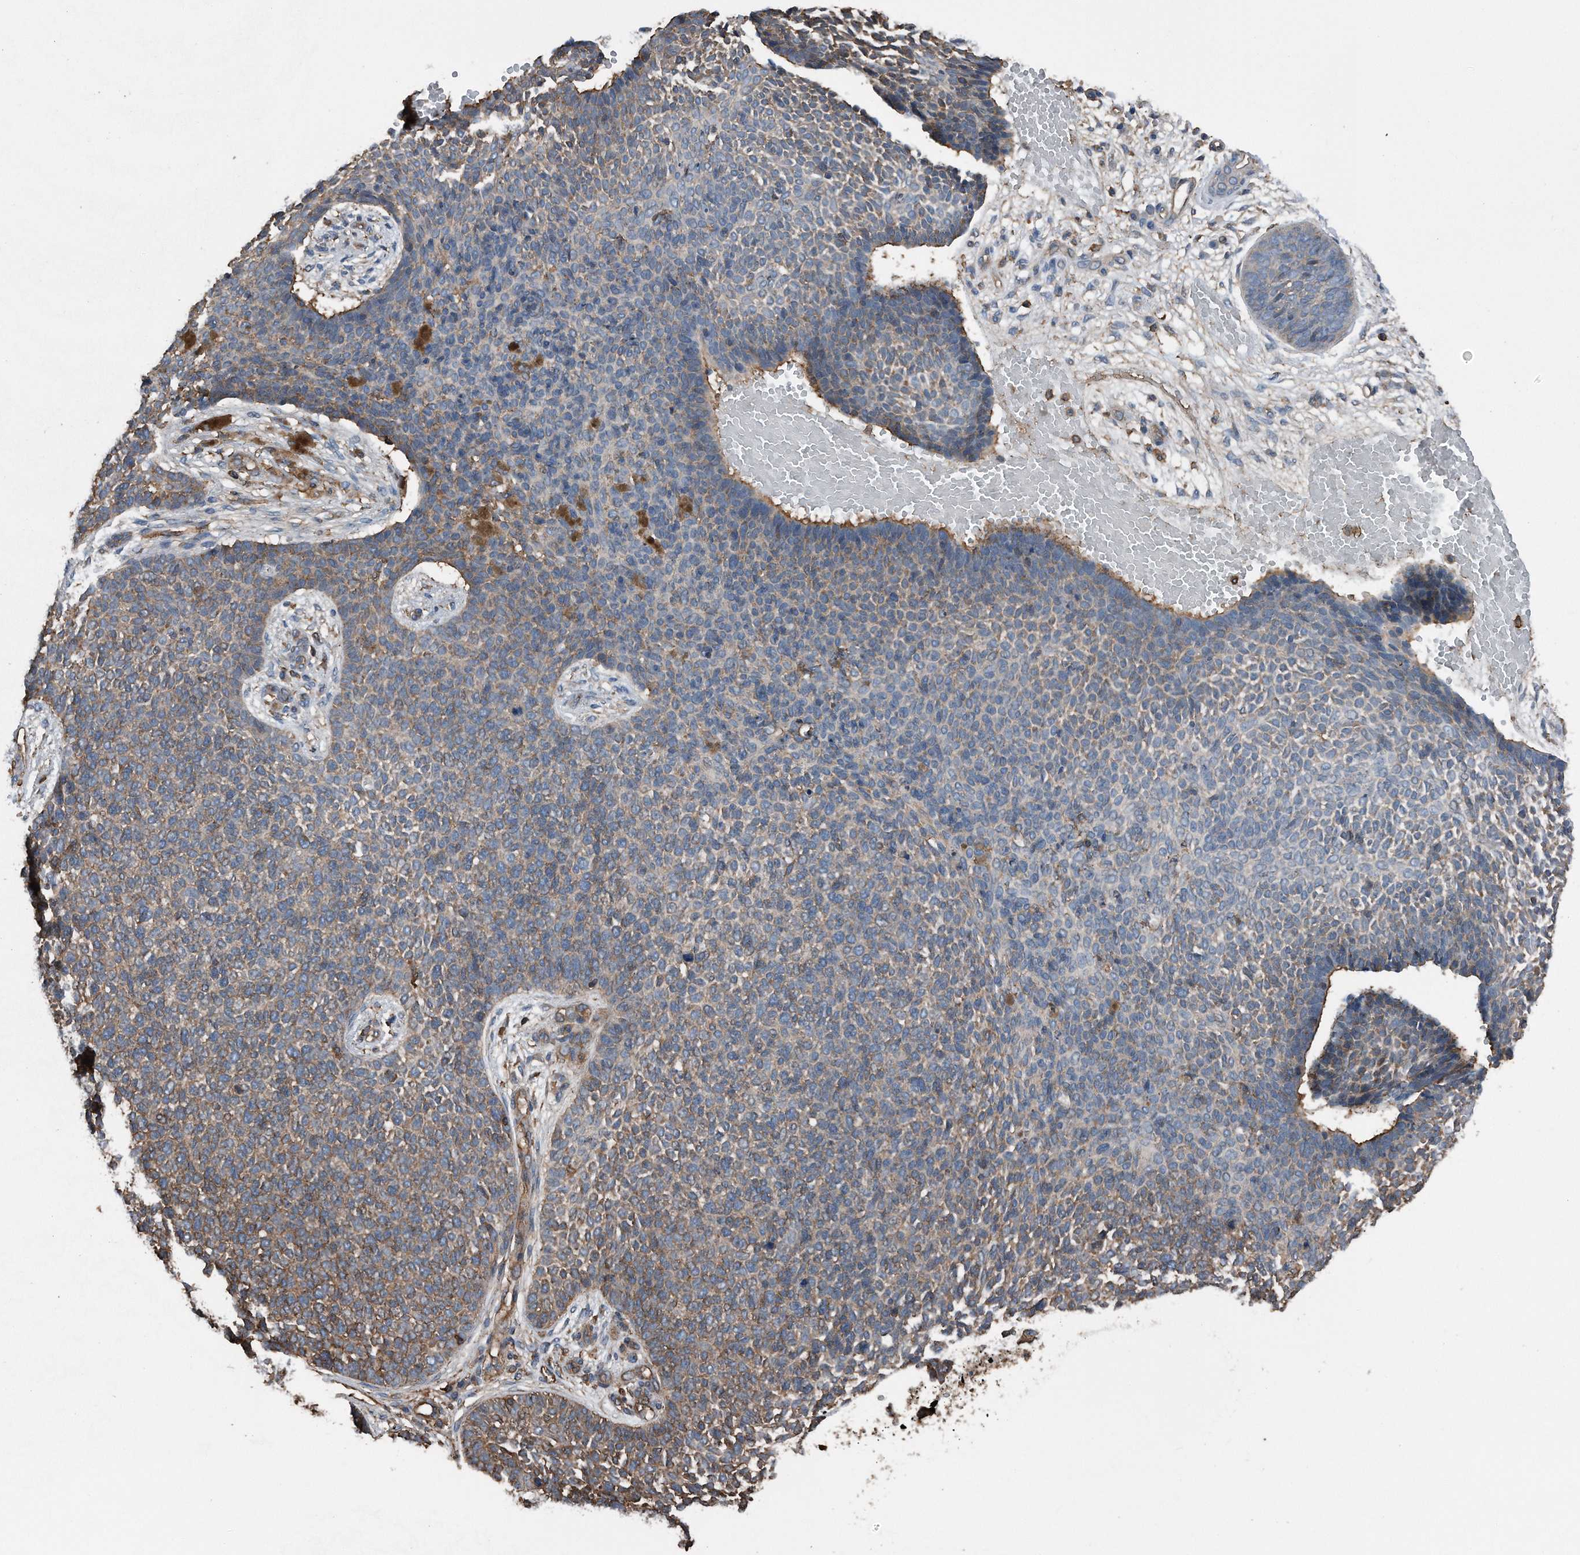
{"staining": {"intensity": "weak", "quantity": "25%-75%", "location": "cytoplasmic/membranous"}, "tissue": "skin cancer", "cell_type": "Tumor cells", "image_type": "cancer", "snomed": [{"axis": "morphology", "description": "Basal cell carcinoma"}, {"axis": "topography", "description": "Skin"}], "caption": "Skin basal cell carcinoma tissue demonstrates weak cytoplasmic/membranous positivity in approximately 25%-75% of tumor cells", "gene": "RSPO3", "patient": {"sex": "female", "age": 84}}